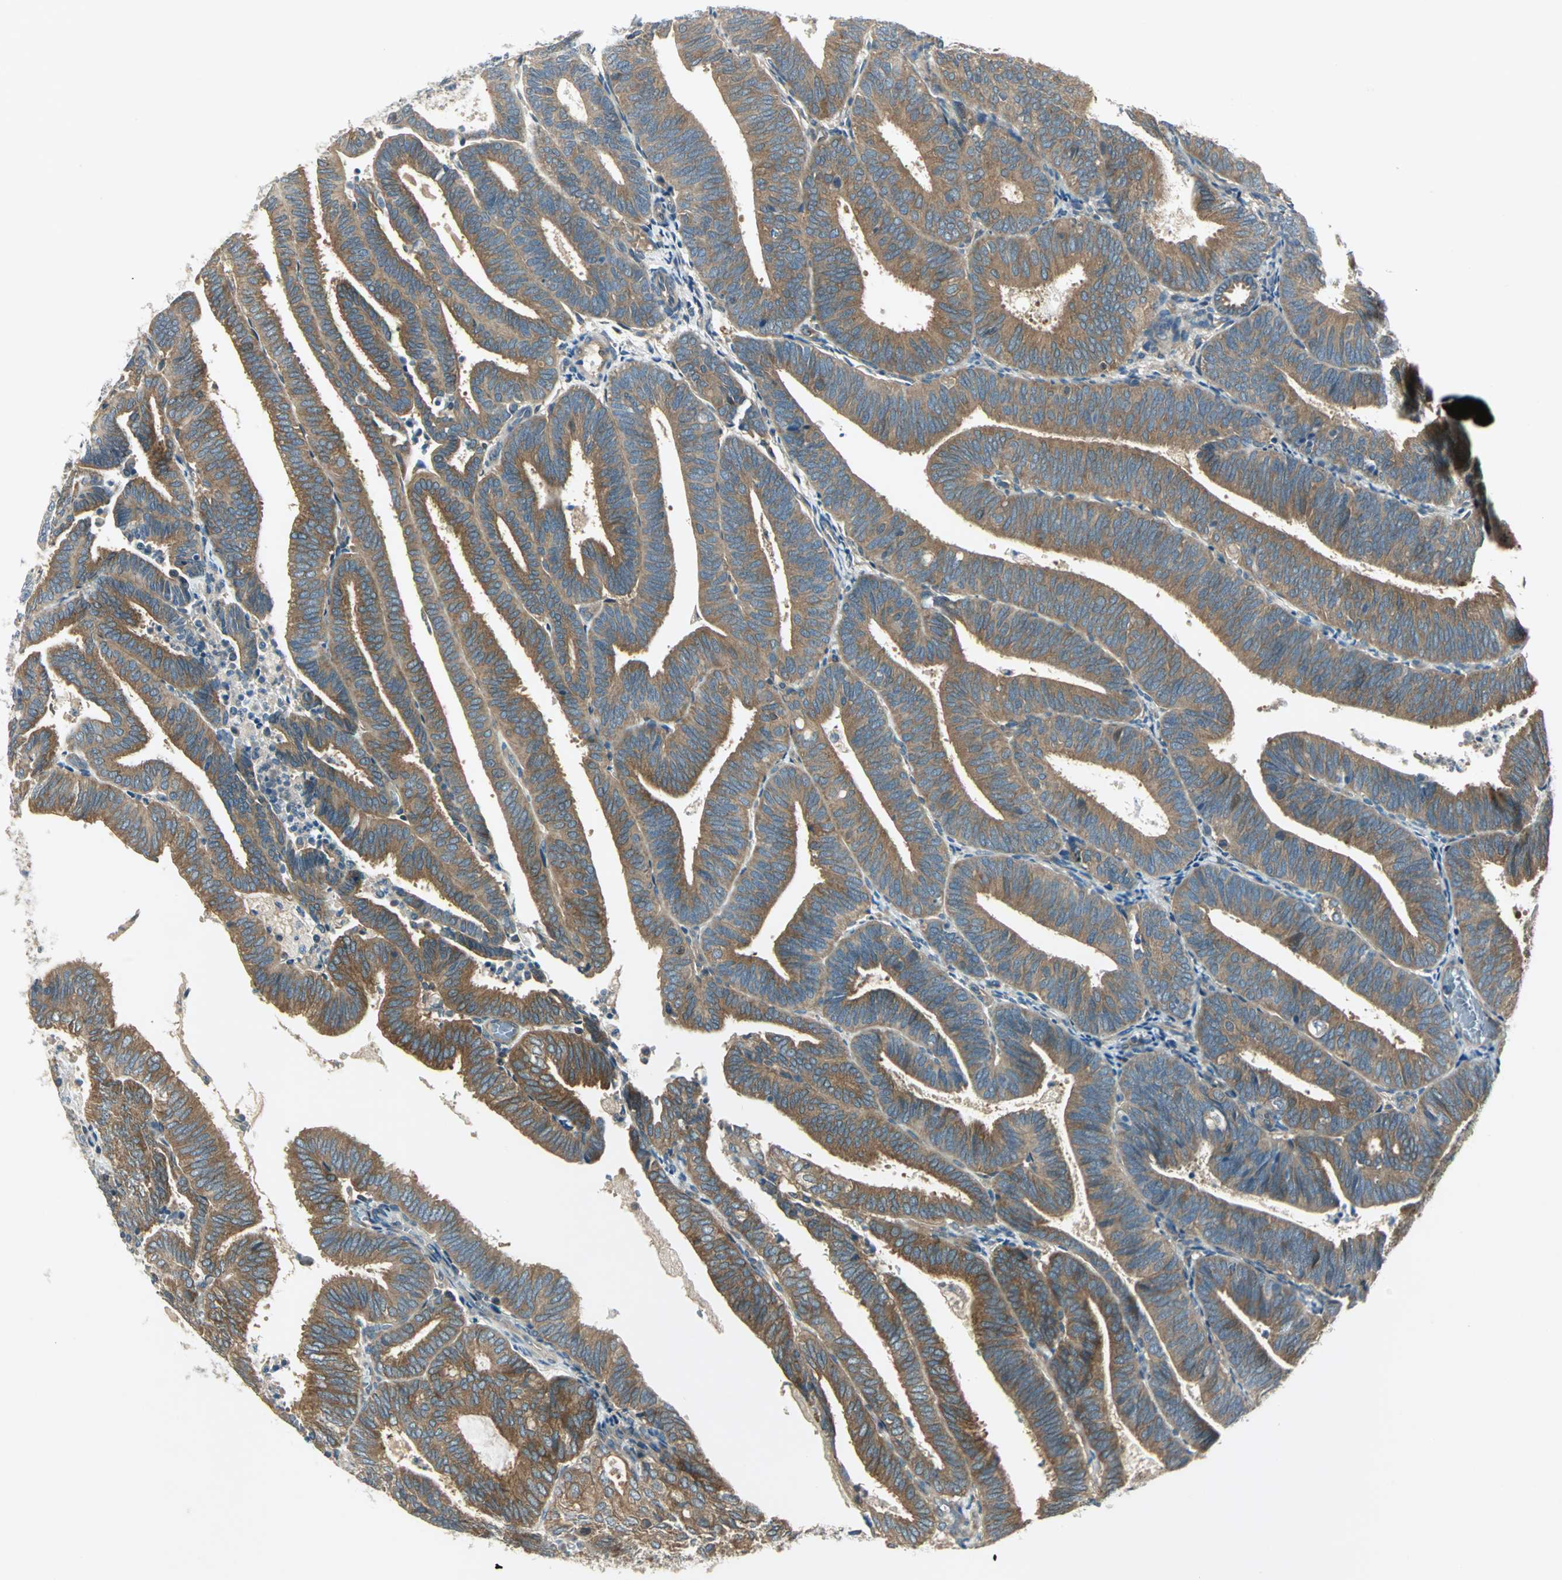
{"staining": {"intensity": "moderate", "quantity": ">75%", "location": "cytoplasmic/membranous"}, "tissue": "endometrial cancer", "cell_type": "Tumor cells", "image_type": "cancer", "snomed": [{"axis": "morphology", "description": "Adenocarcinoma, NOS"}, {"axis": "topography", "description": "Uterus"}], "caption": "DAB (3,3'-diaminobenzidine) immunohistochemical staining of endometrial adenocarcinoma shows moderate cytoplasmic/membranous protein staining in about >75% of tumor cells.", "gene": "PRKAA1", "patient": {"sex": "female", "age": 60}}